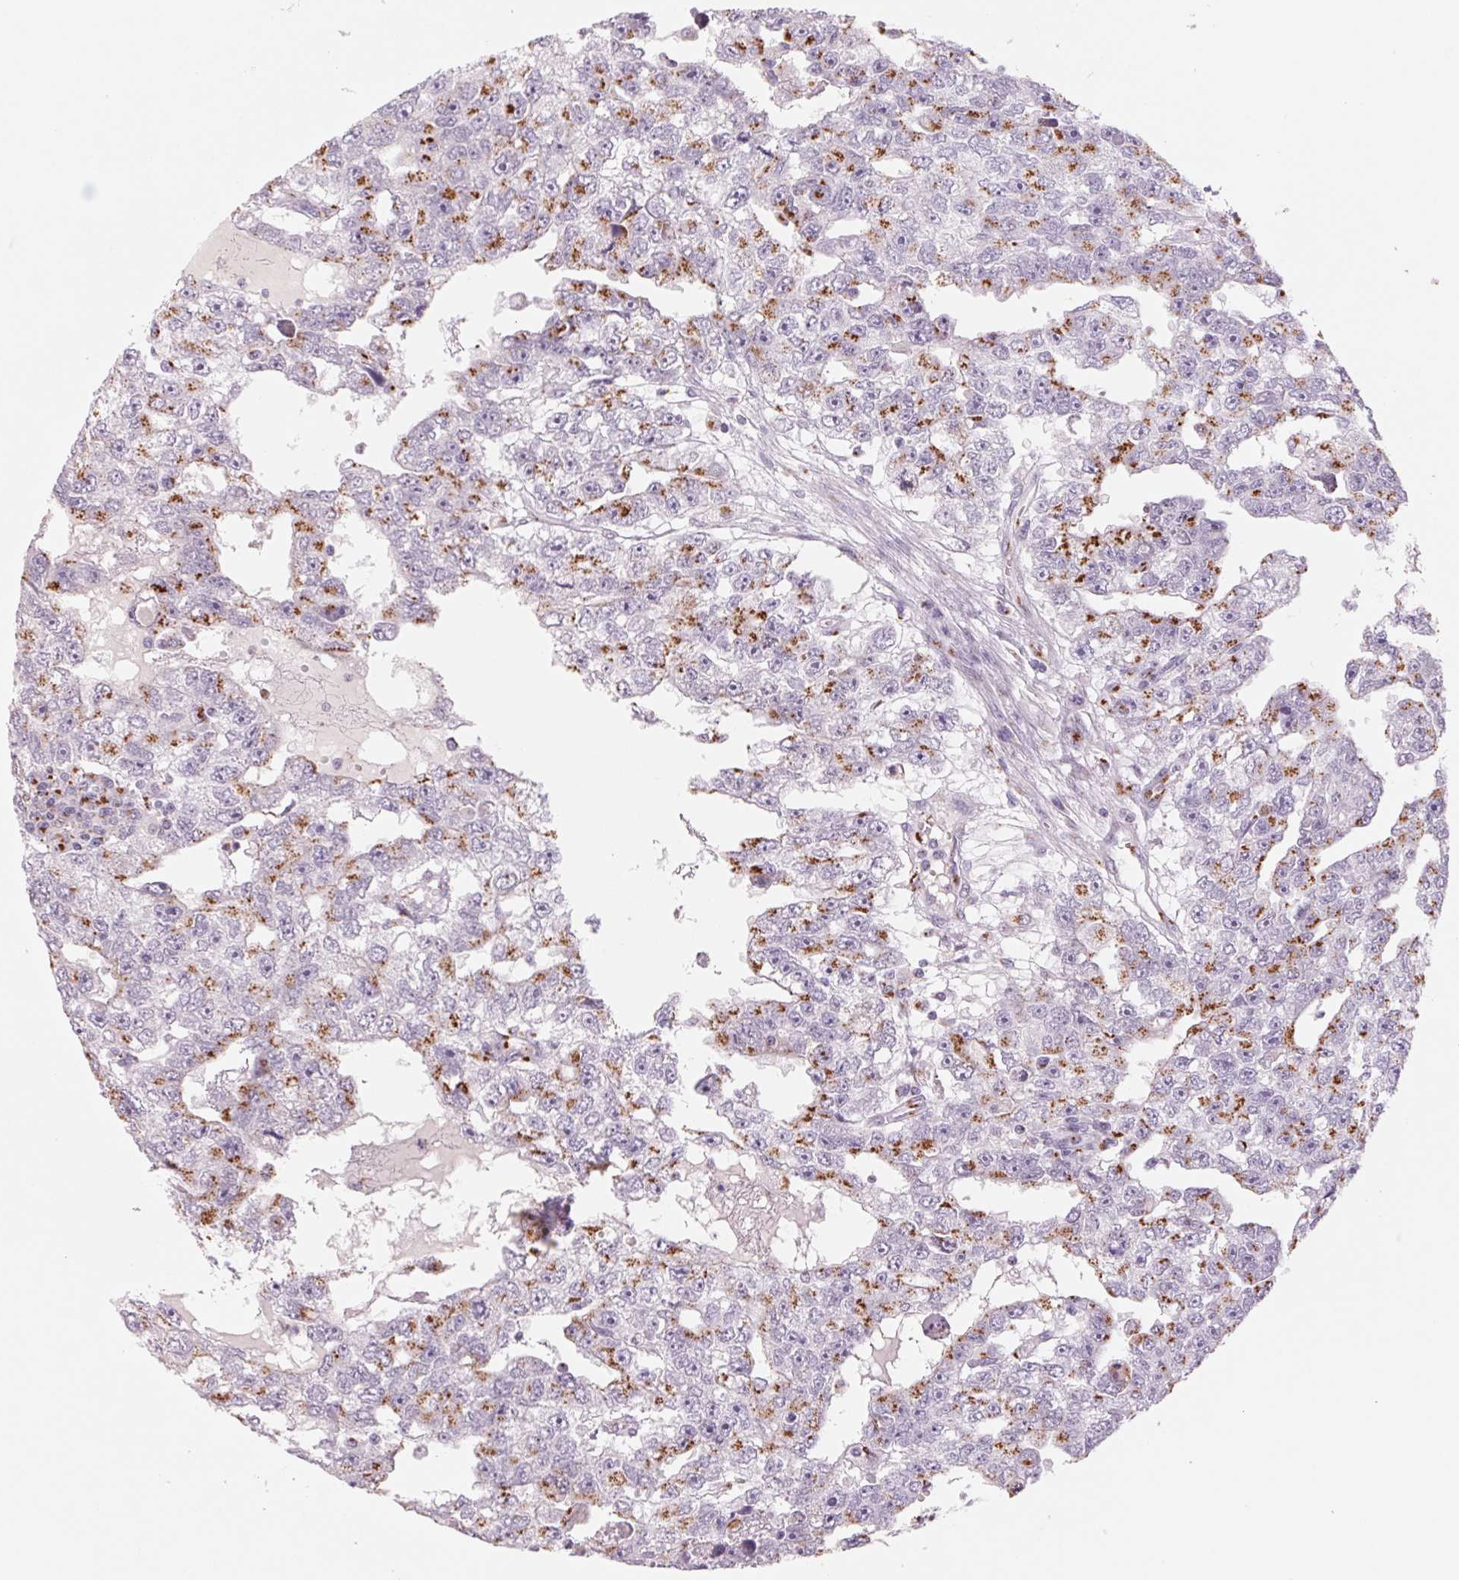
{"staining": {"intensity": "moderate", "quantity": "25%-75%", "location": "cytoplasmic/membranous"}, "tissue": "testis cancer", "cell_type": "Tumor cells", "image_type": "cancer", "snomed": [{"axis": "morphology", "description": "Carcinoma, Embryonal, NOS"}, {"axis": "topography", "description": "Testis"}], "caption": "Moderate cytoplasmic/membranous staining for a protein is present in about 25%-75% of tumor cells of testis cancer using immunohistochemistry (IHC).", "gene": "GALNT7", "patient": {"sex": "male", "age": 20}}